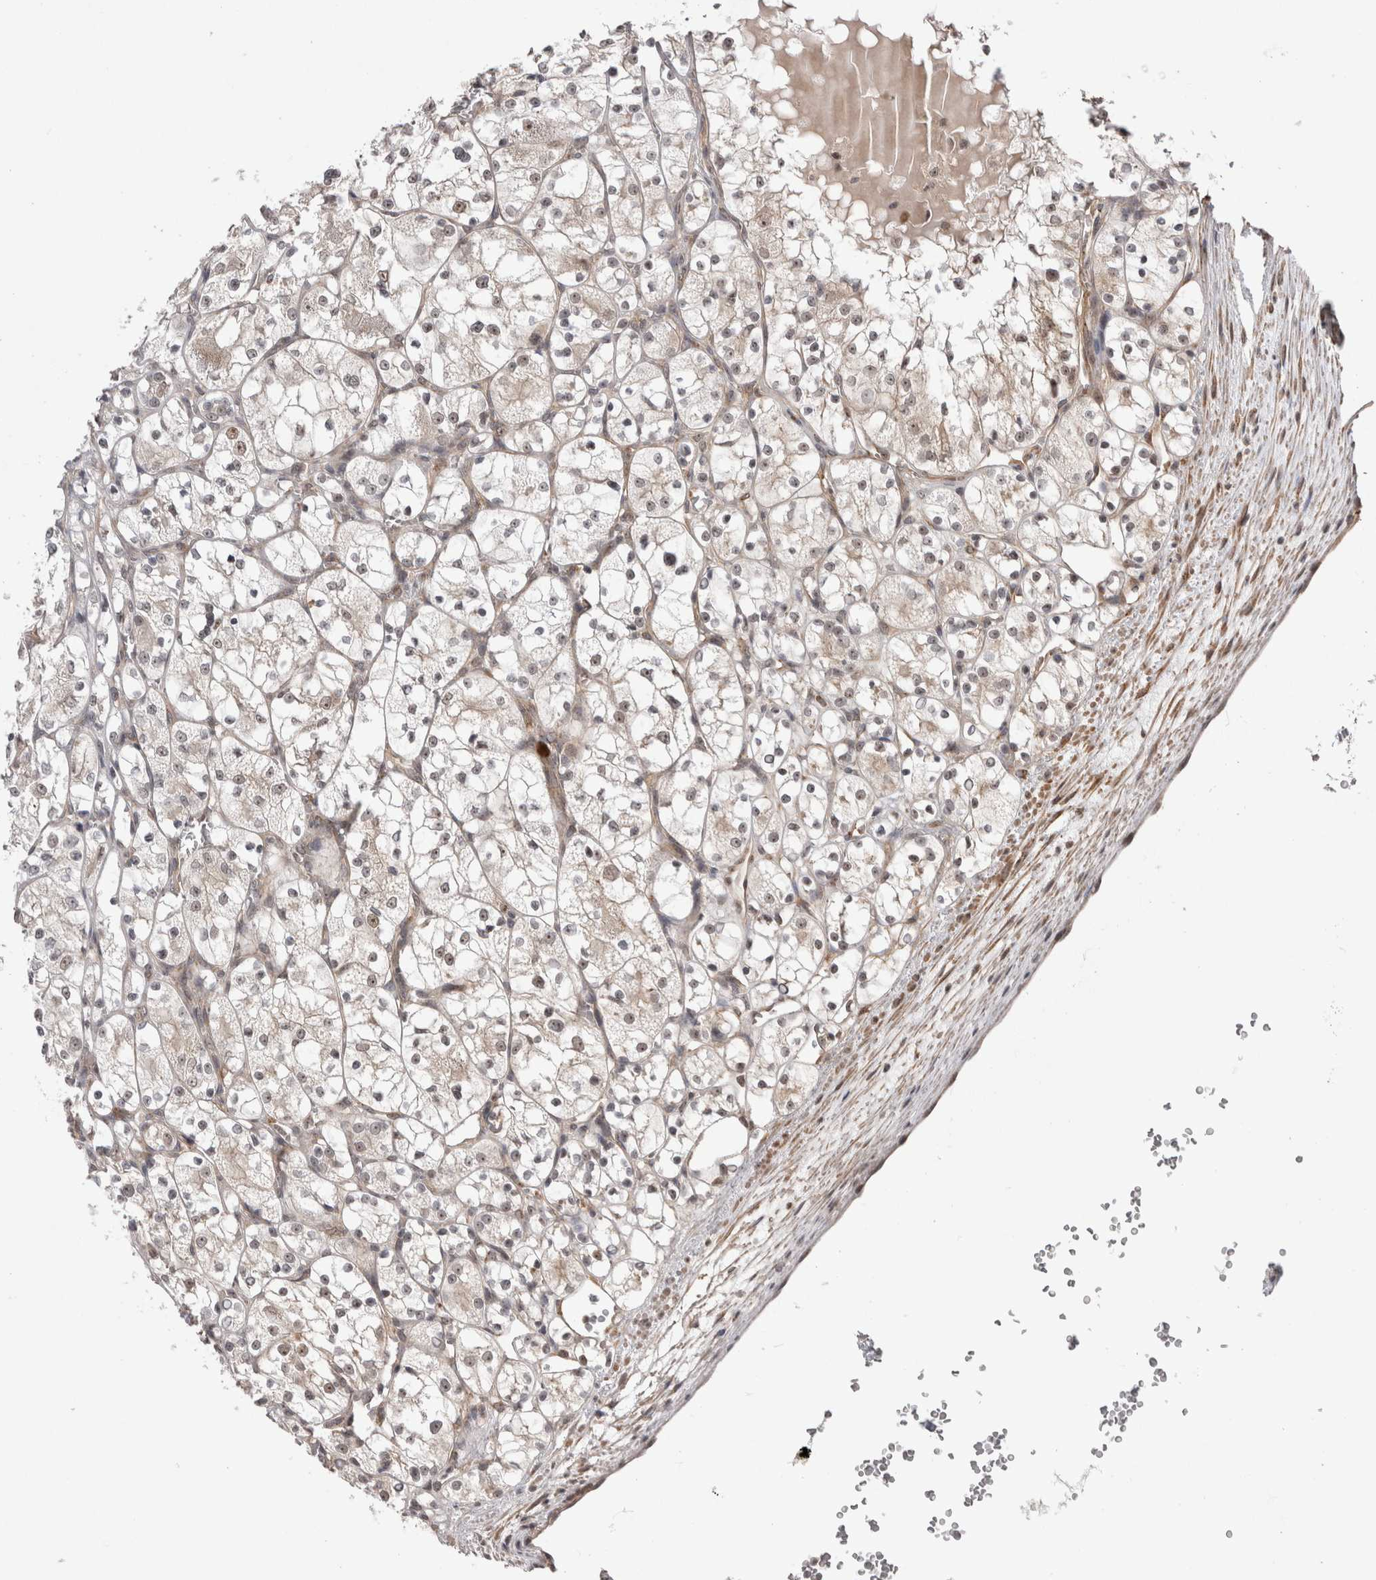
{"staining": {"intensity": "weak", "quantity": ">75%", "location": "cytoplasmic/membranous,nuclear"}, "tissue": "renal cancer", "cell_type": "Tumor cells", "image_type": "cancer", "snomed": [{"axis": "morphology", "description": "Adenocarcinoma, NOS"}, {"axis": "topography", "description": "Kidney"}], "caption": "Approximately >75% of tumor cells in human renal adenocarcinoma reveal weak cytoplasmic/membranous and nuclear protein expression as visualized by brown immunohistochemical staining.", "gene": "EXOSC4", "patient": {"sex": "female", "age": 69}}